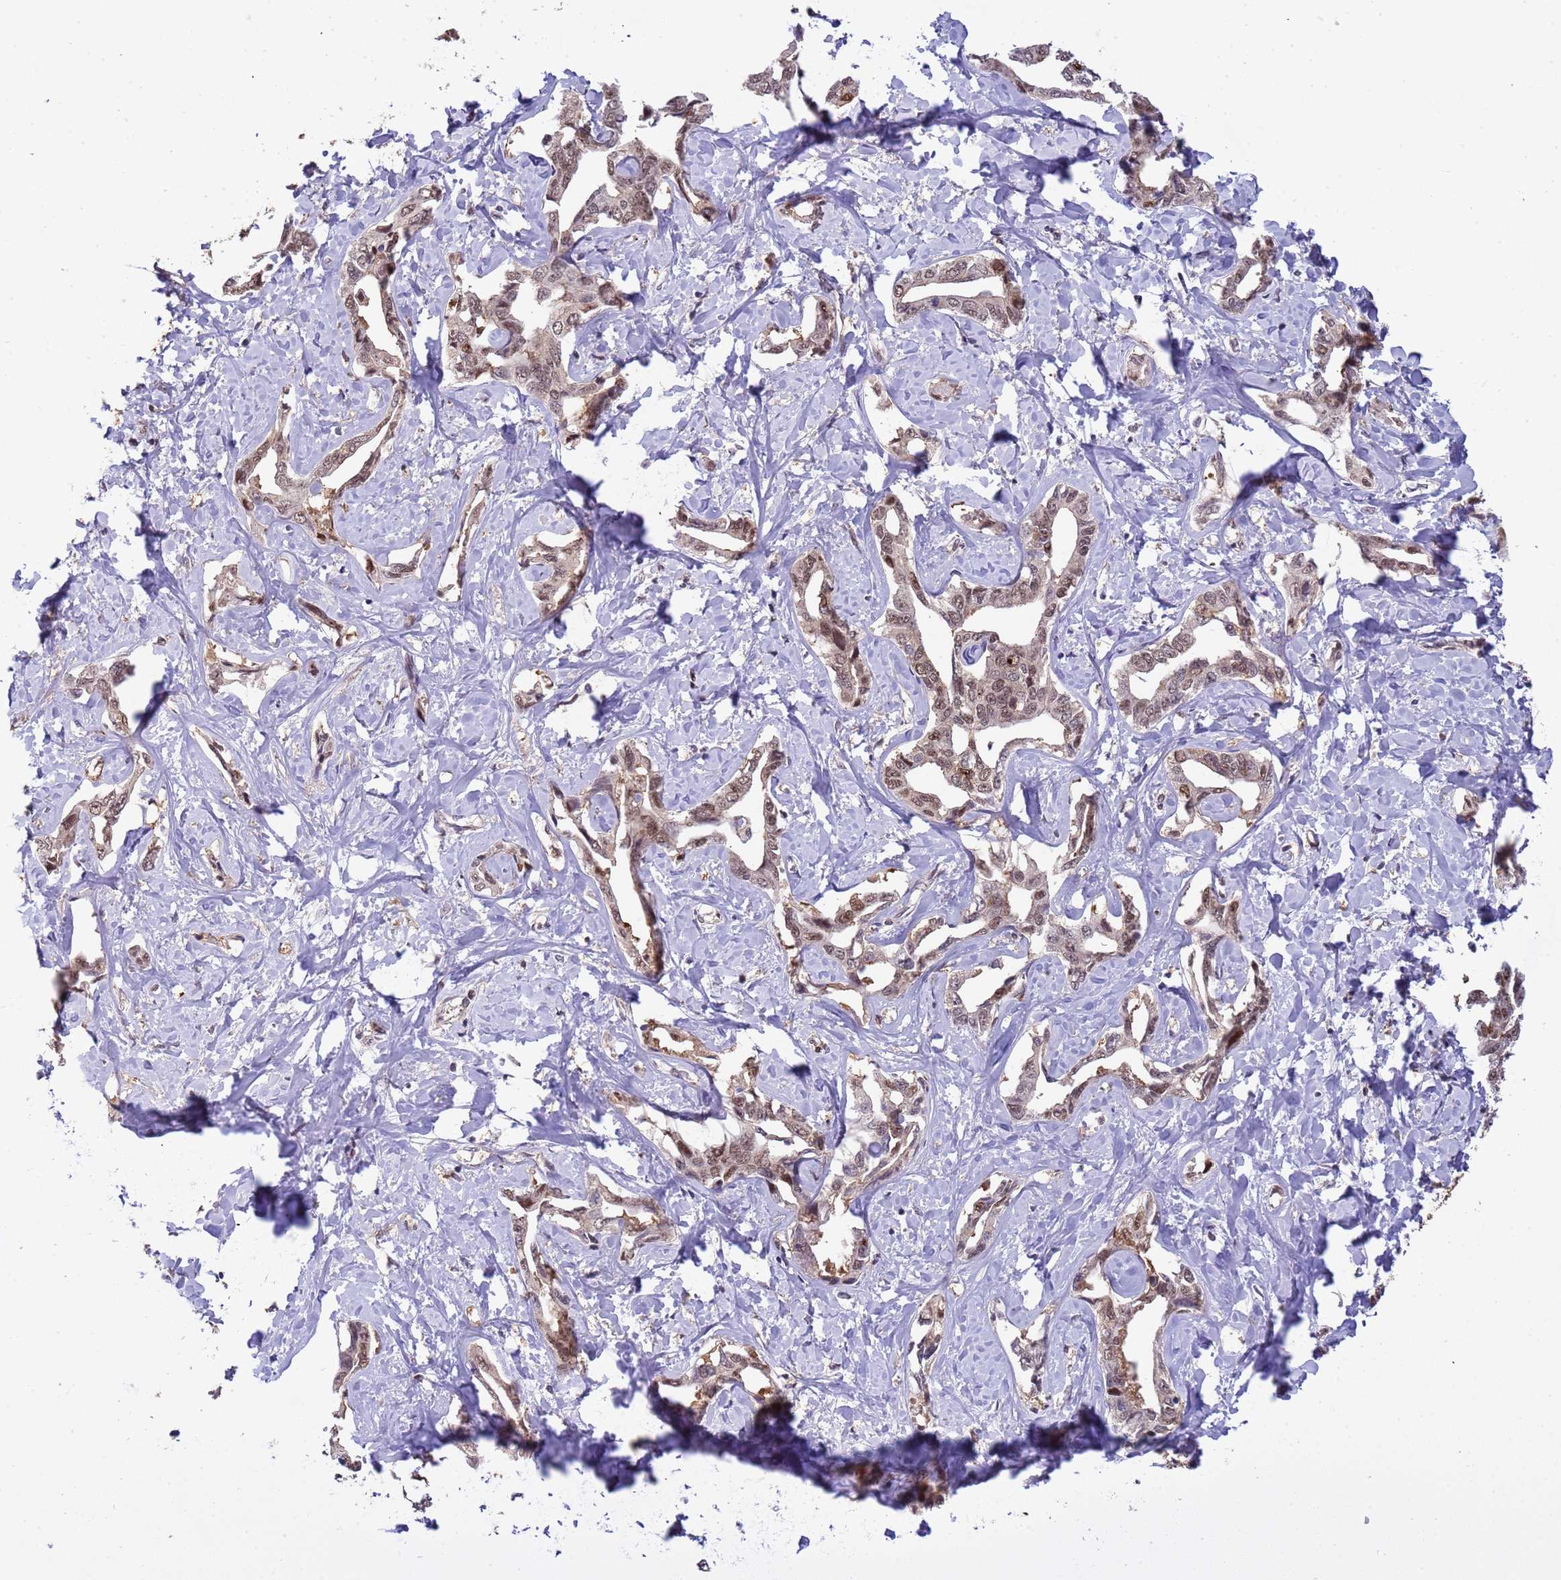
{"staining": {"intensity": "weak", "quantity": "25%-75%", "location": "nuclear"}, "tissue": "liver cancer", "cell_type": "Tumor cells", "image_type": "cancer", "snomed": [{"axis": "morphology", "description": "Cholangiocarcinoma"}, {"axis": "topography", "description": "Liver"}], "caption": "This image demonstrates immunohistochemistry (IHC) staining of liver cancer (cholangiocarcinoma), with low weak nuclear positivity in approximately 25%-75% of tumor cells.", "gene": "ZBTB5", "patient": {"sex": "male", "age": 59}}